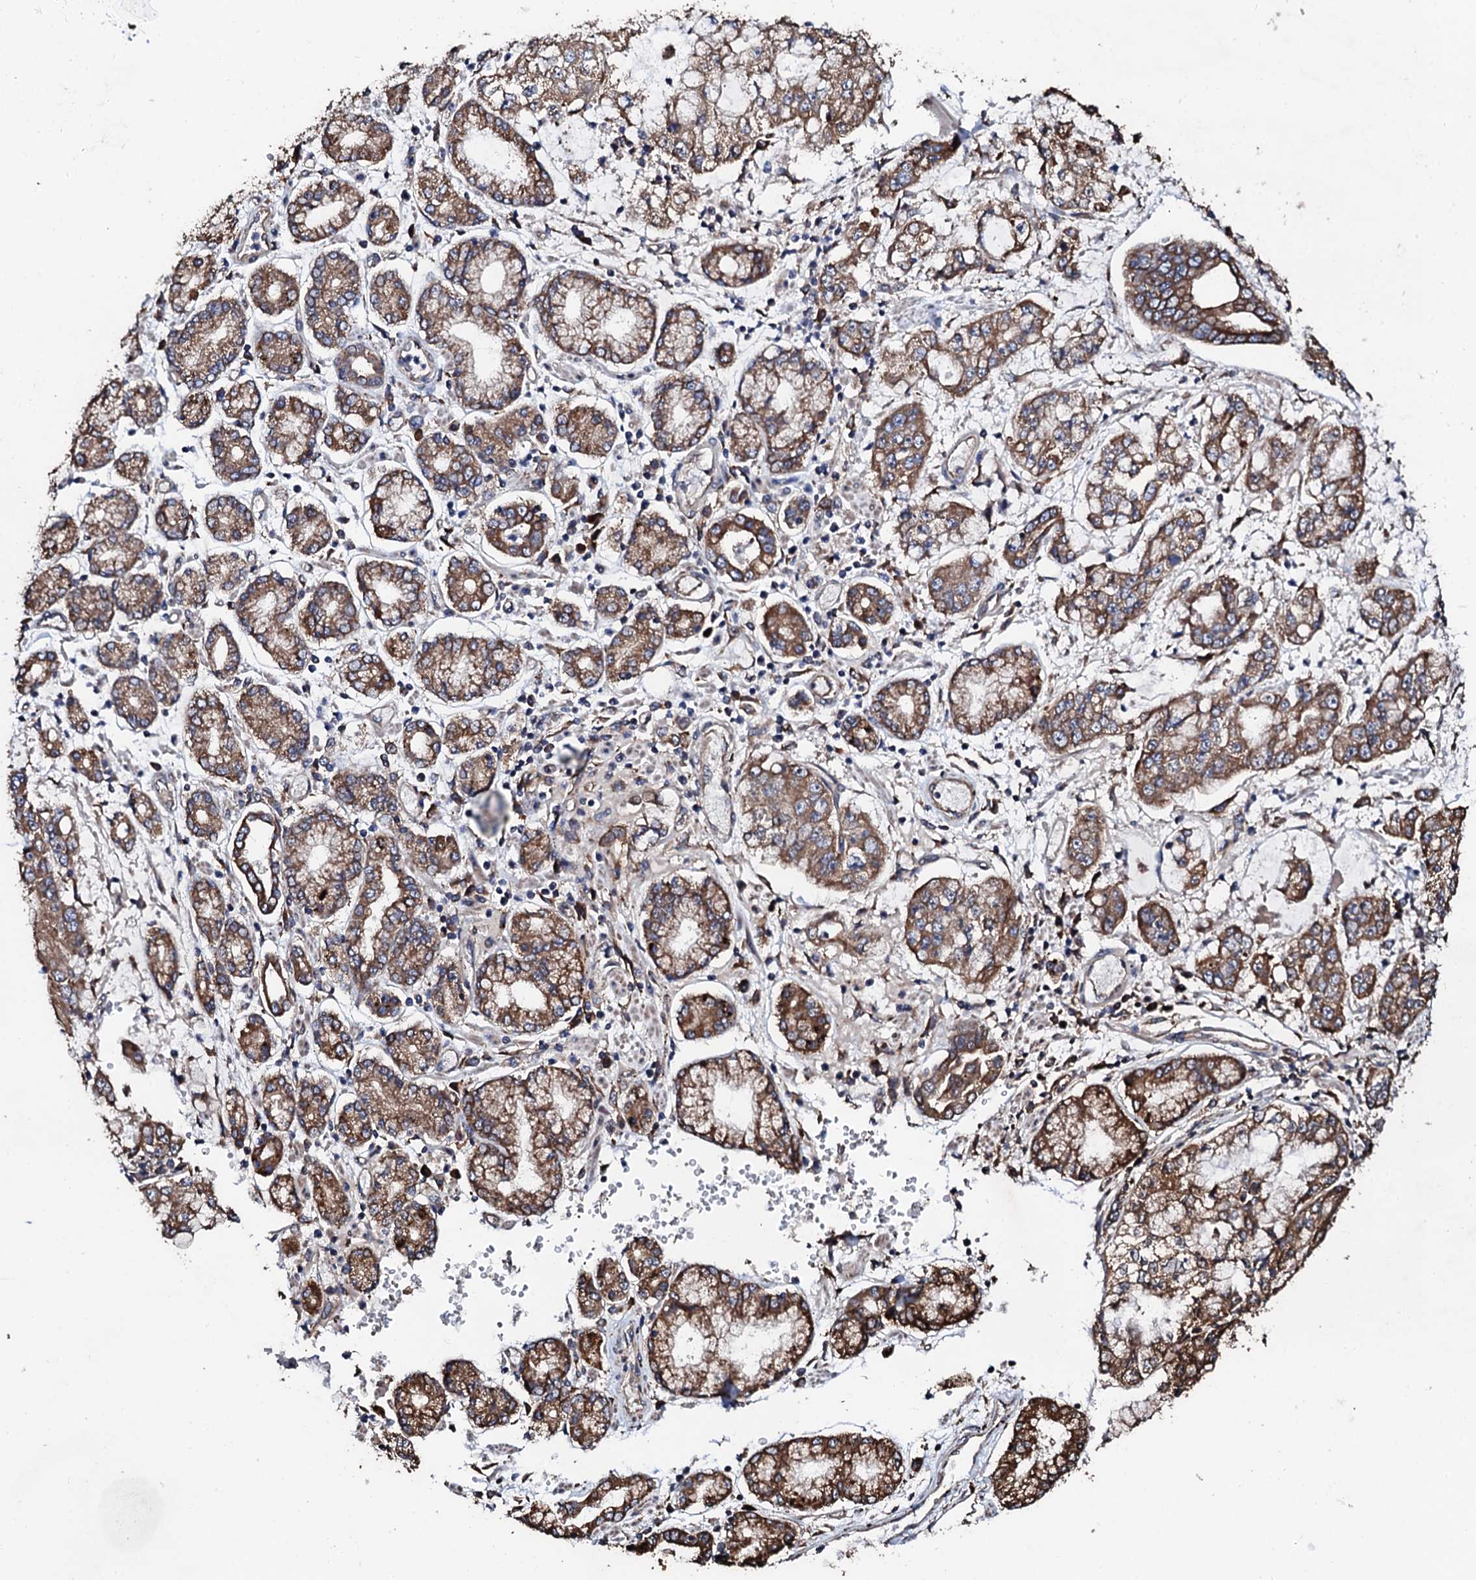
{"staining": {"intensity": "moderate", "quantity": ">75%", "location": "cytoplasmic/membranous"}, "tissue": "stomach cancer", "cell_type": "Tumor cells", "image_type": "cancer", "snomed": [{"axis": "morphology", "description": "Adenocarcinoma, NOS"}, {"axis": "topography", "description": "Stomach"}], "caption": "Moderate cytoplasmic/membranous protein positivity is appreciated in approximately >75% of tumor cells in adenocarcinoma (stomach).", "gene": "CKAP5", "patient": {"sex": "male", "age": 76}}